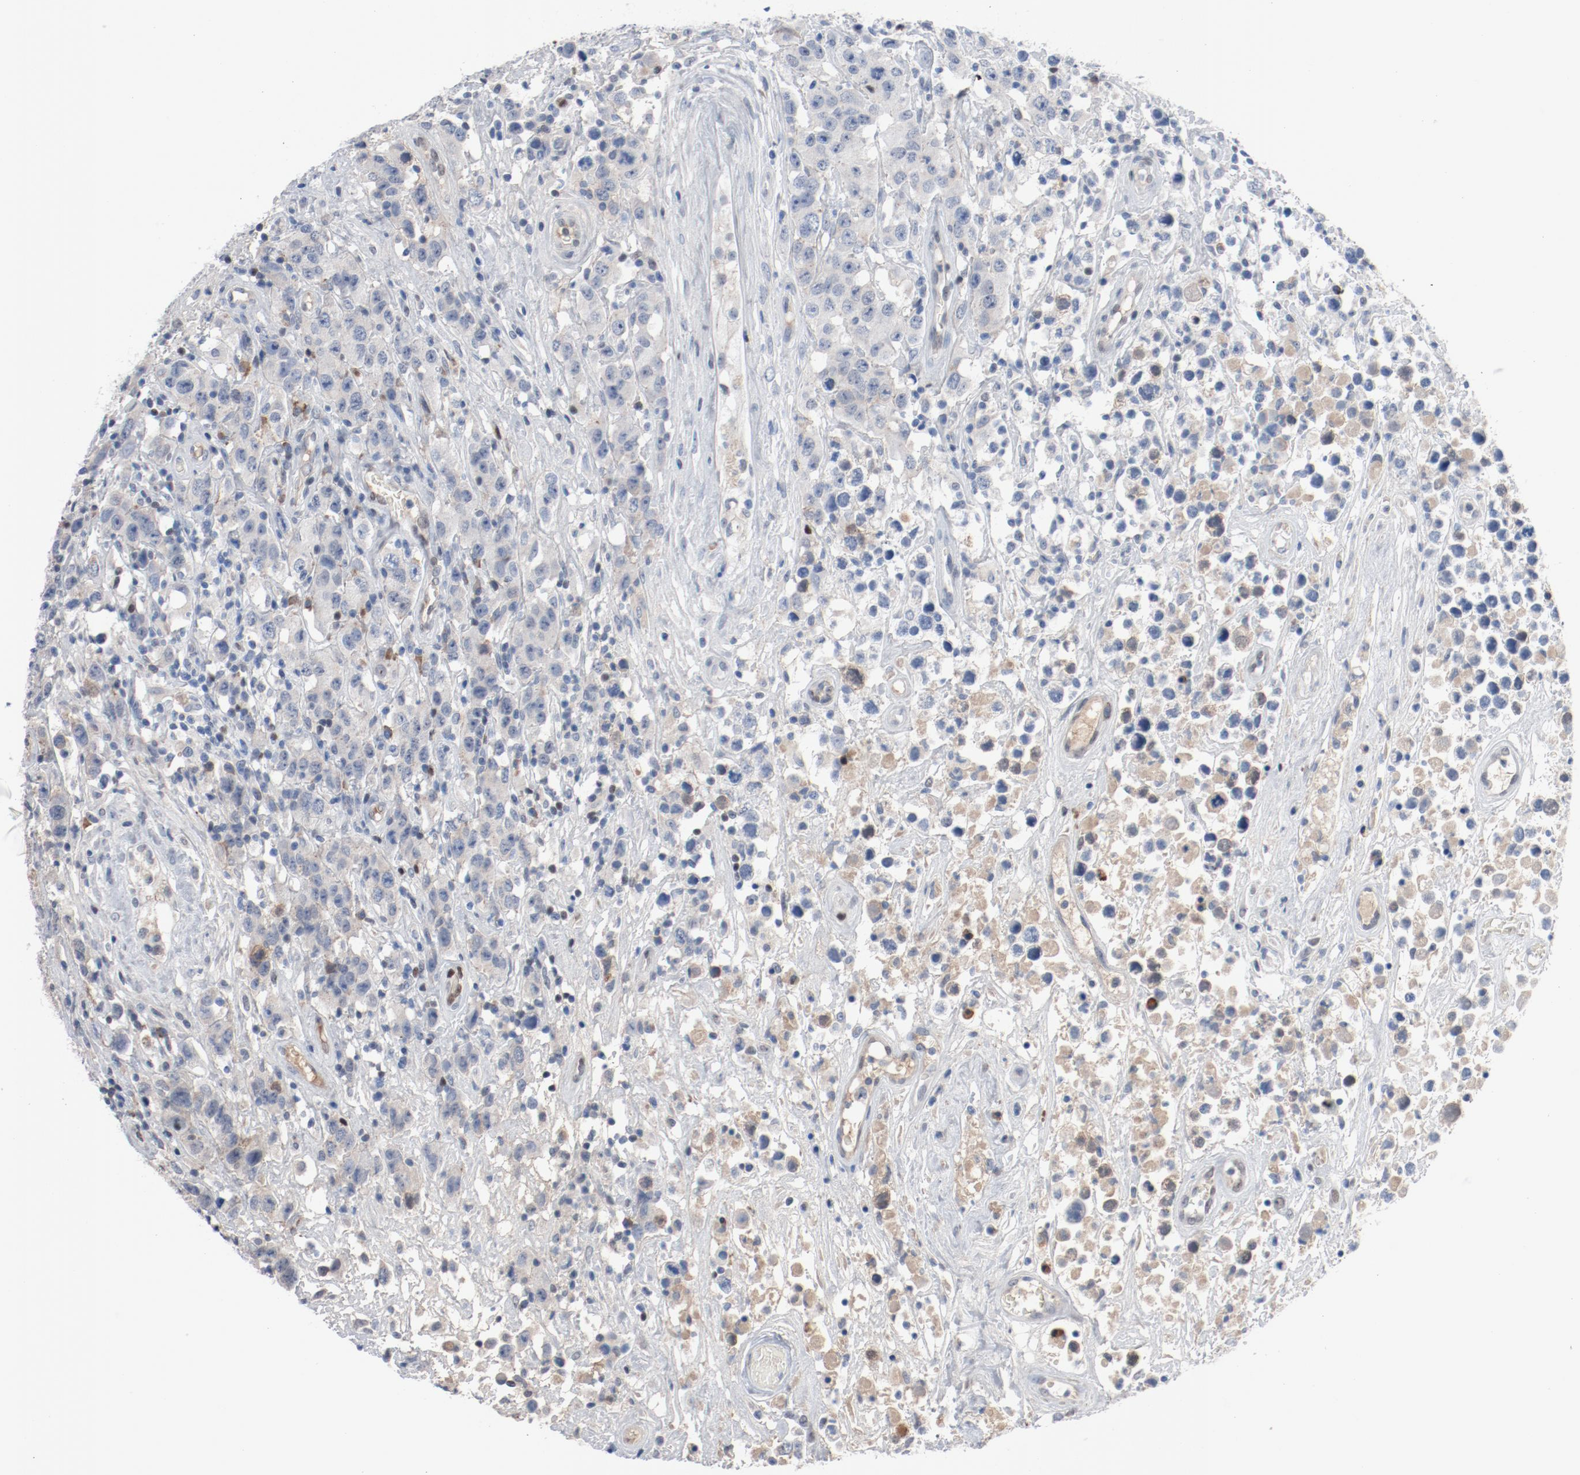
{"staining": {"intensity": "negative", "quantity": "none", "location": "none"}, "tissue": "testis cancer", "cell_type": "Tumor cells", "image_type": "cancer", "snomed": [{"axis": "morphology", "description": "Seminoma, NOS"}, {"axis": "topography", "description": "Testis"}], "caption": "Testis cancer (seminoma) stained for a protein using immunohistochemistry (IHC) displays no positivity tumor cells.", "gene": "FOXP1", "patient": {"sex": "male", "age": 52}}